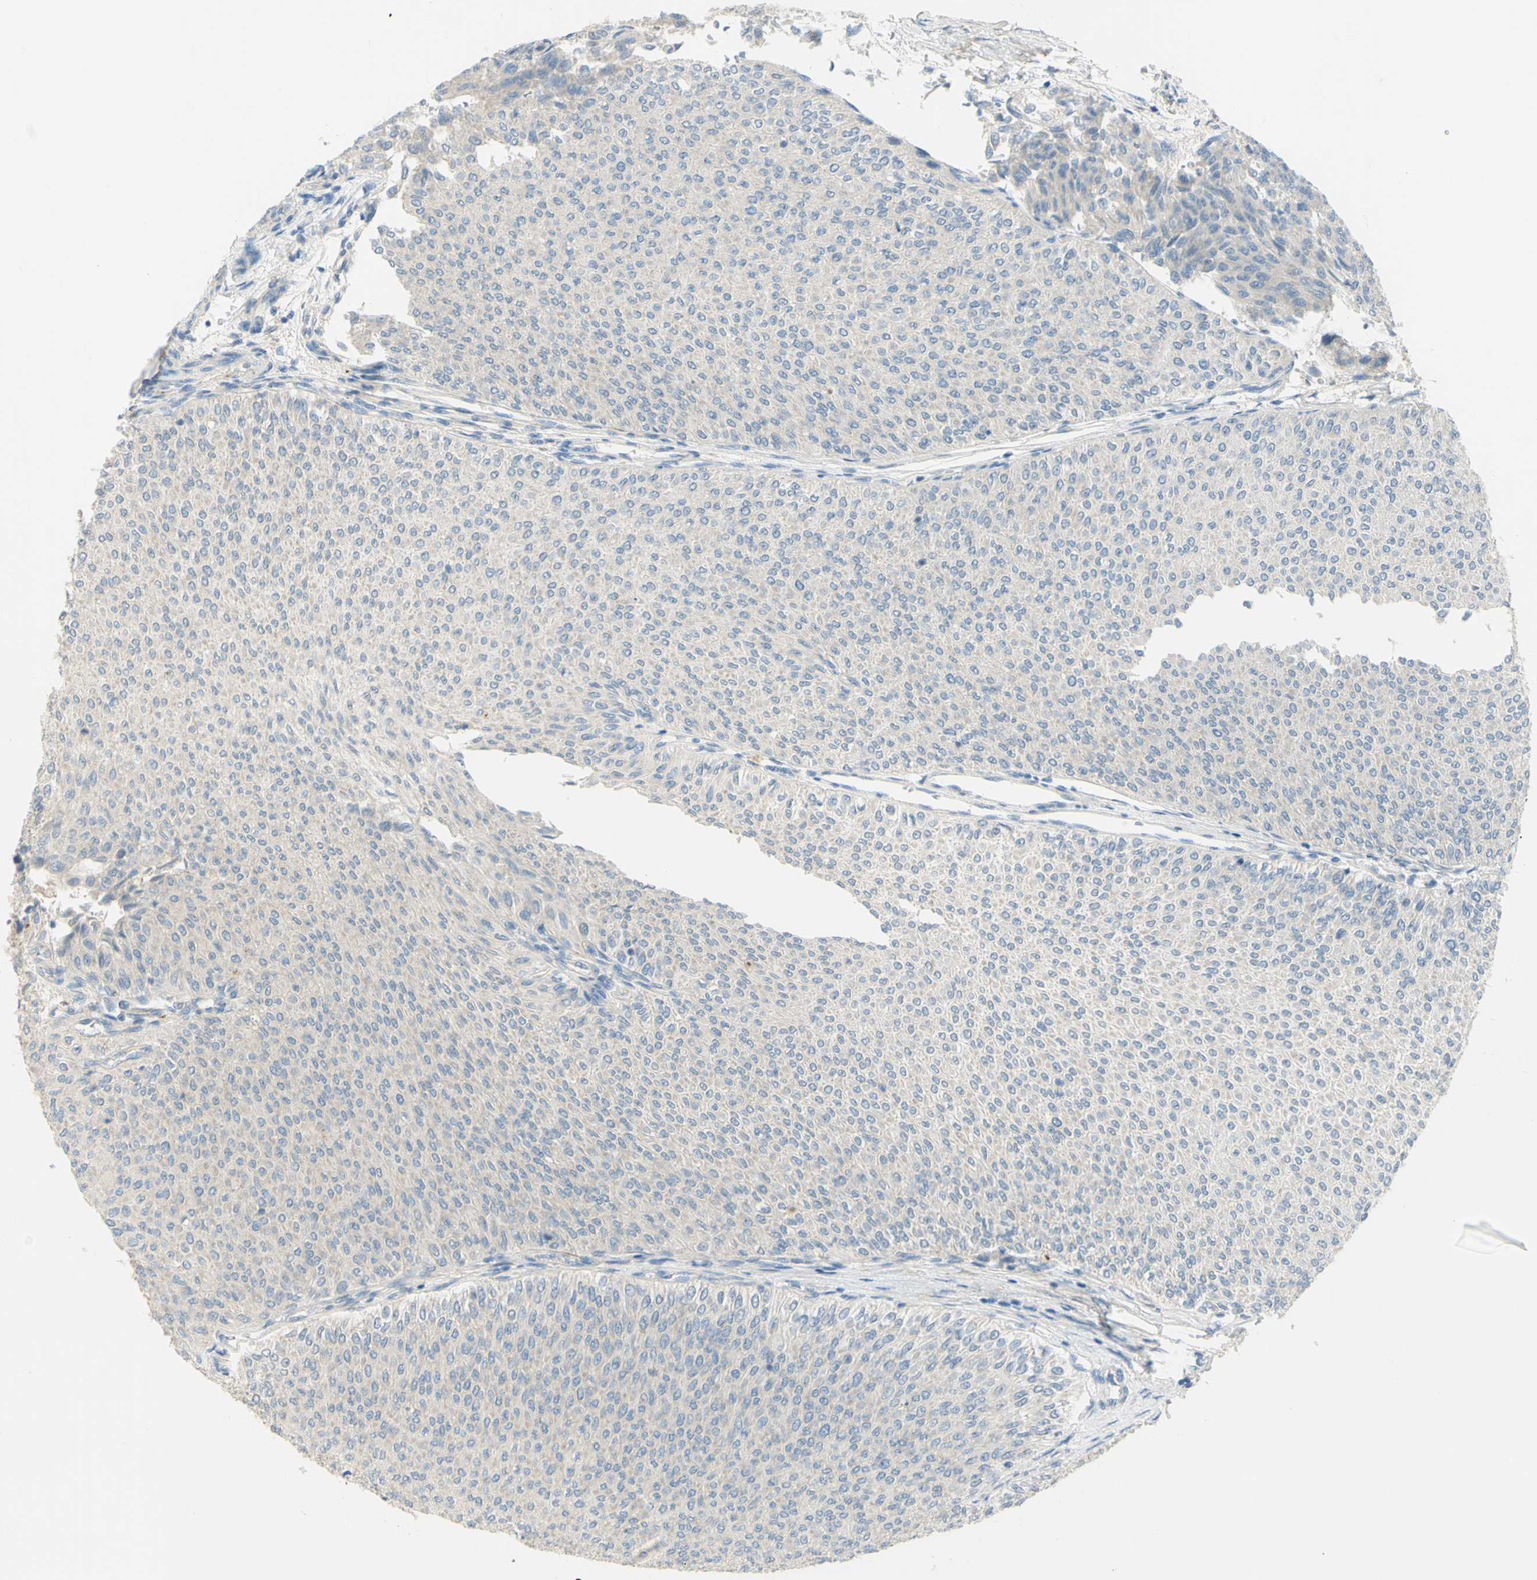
{"staining": {"intensity": "negative", "quantity": "none", "location": "none"}, "tissue": "urothelial cancer", "cell_type": "Tumor cells", "image_type": "cancer", "snomed": [{"axis": "morphology", "description": "Urothelial carcinoma, Low grade"}, {"axis": "topography", "description": "Urinary bladder"}], "caption": "A high-resolution micrograph shows IHC staining of low-grade urothelial carcinoma, which shows no significant expression in tumor cells.", "gene": "GCNT3", "patient": {"sex": "male", "age": 78}}